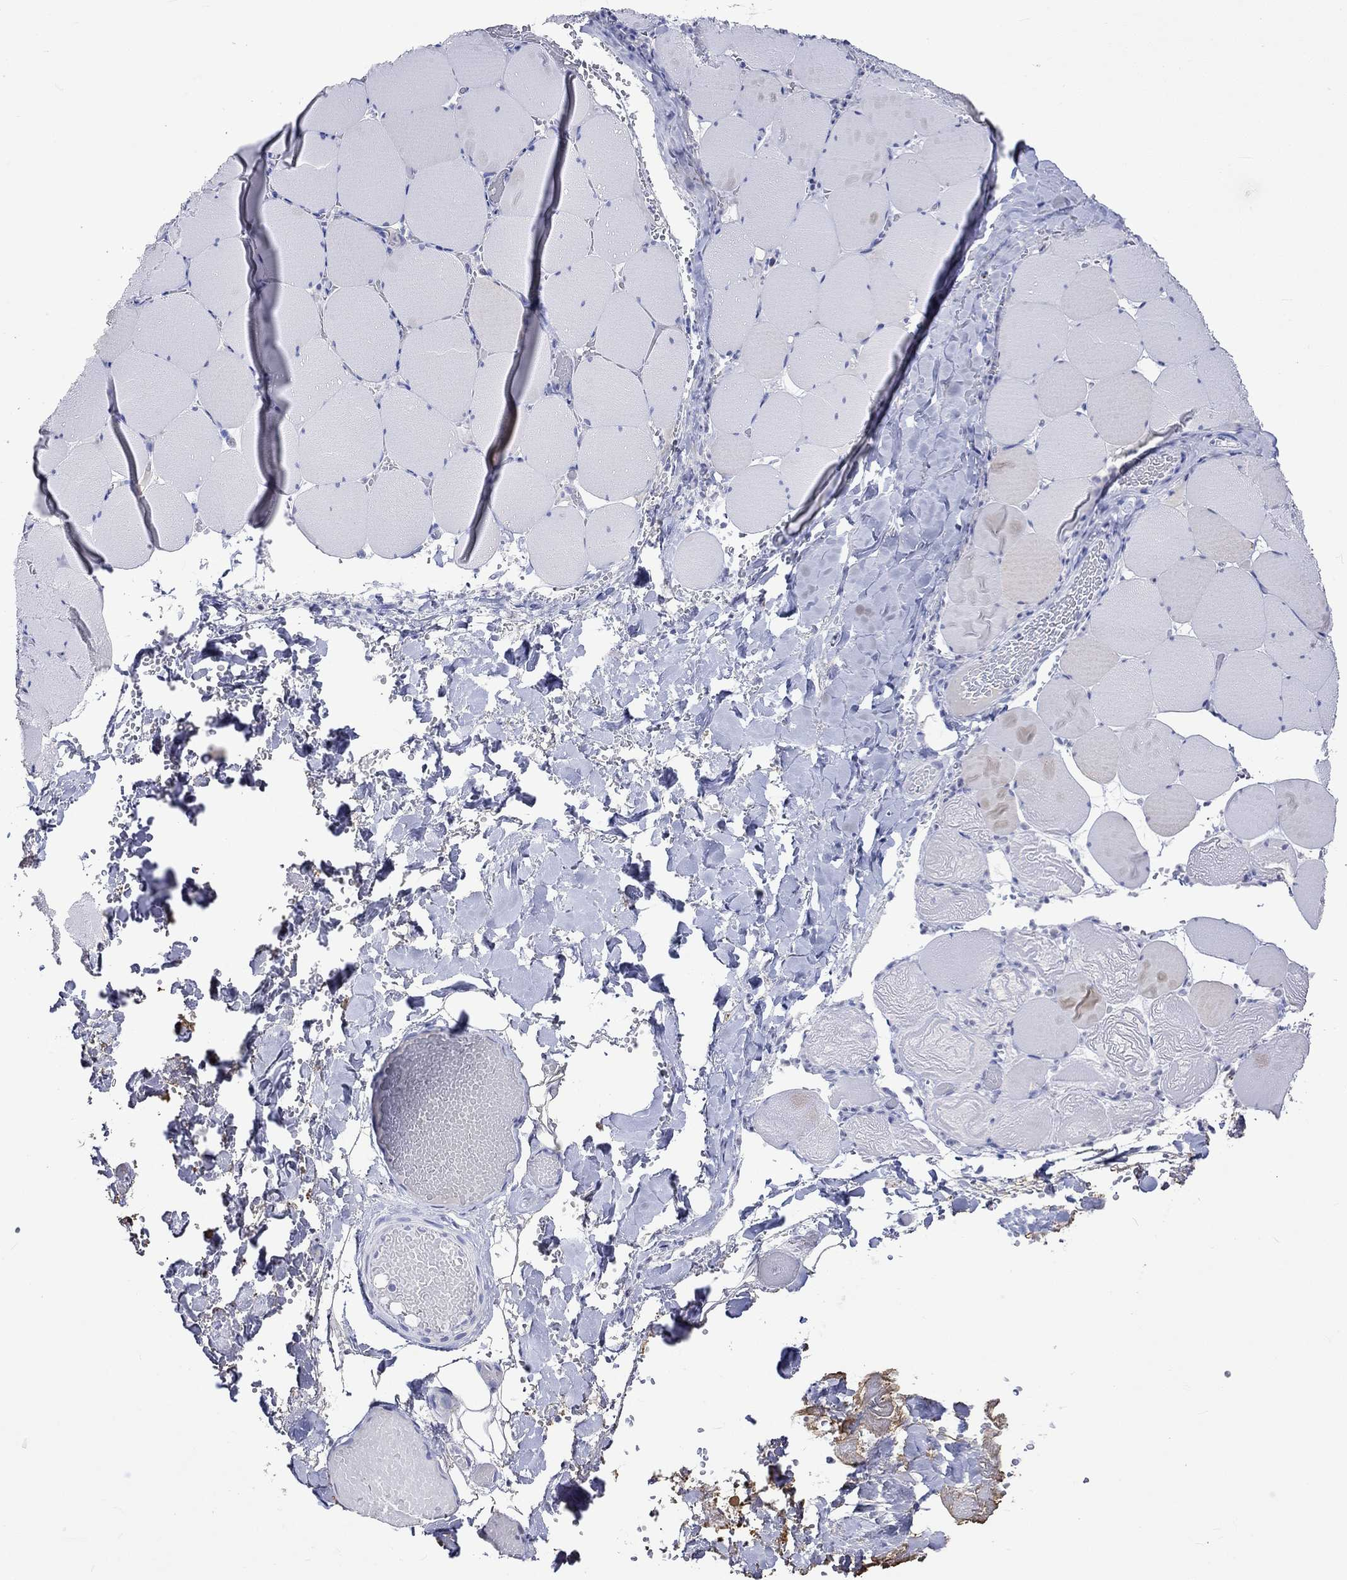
{"staining": {"intensity": "negative", "quantity": "none", "location": "none"}, "tissue": "skeletal muscle", "cell_type": "Myocytes", "image_type": "normal", "snomed": [{"axis": "morphology", "description": "Normal tissue, NOS"}, {"axis": "morphology", "description": "Malignant melanoma, Metastatic site"}, {"axis": "topography", "description": "Skeletal muscle"}], "caption": "Immunohistochemistry photomicrograph of benign human skeletal muscle stained for a protein (brown), which displays no staining in myocytes. (DAB (3,3'-diaminobenzidine) immunohistochemistry (IHC) visualized using brightfield microscopy, high magnification).", "gene": "KLHL35", "patient": {"sex": "male", "age": 50}}